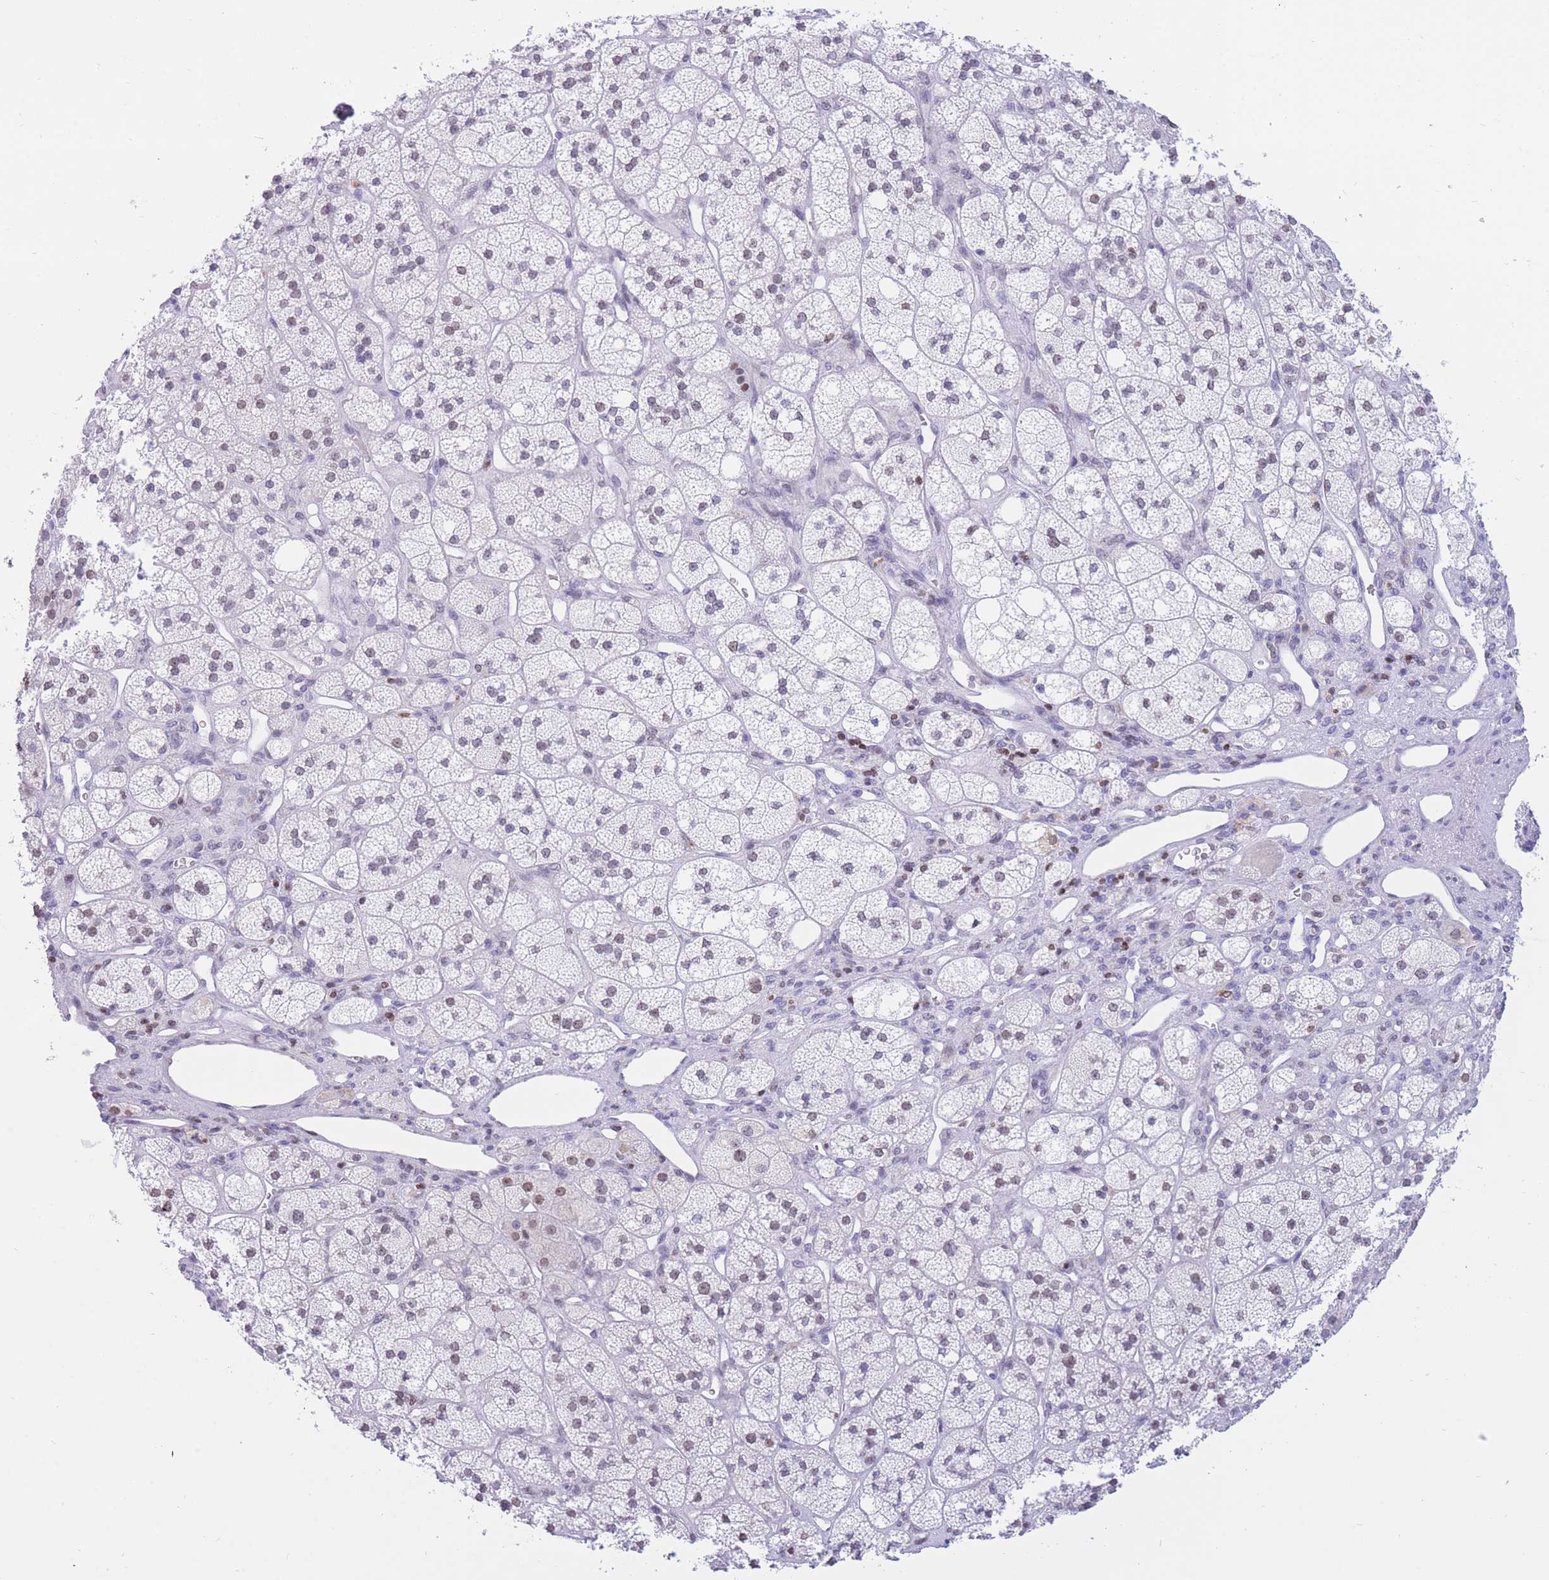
{"staining": {"intensity": "weak", "quantity": "25%-75%", "location": "nuclear"}, "tissue": "adrenal gland", "cell_type": "Glandular cells", "image_type": "normal", "snomed": [{"axis": "morphology", "description": "Normal tissue, NOS"}, {"axis": "topography", "description": "Adrenal gland"}], "caption": "Adrenal gland stained with a brown dye displays weak nuclear positive expression in approximately 25%-75% of glandular cells.", "gene": "HMGN1", "patient": {"sex": "male", "age": 61}}